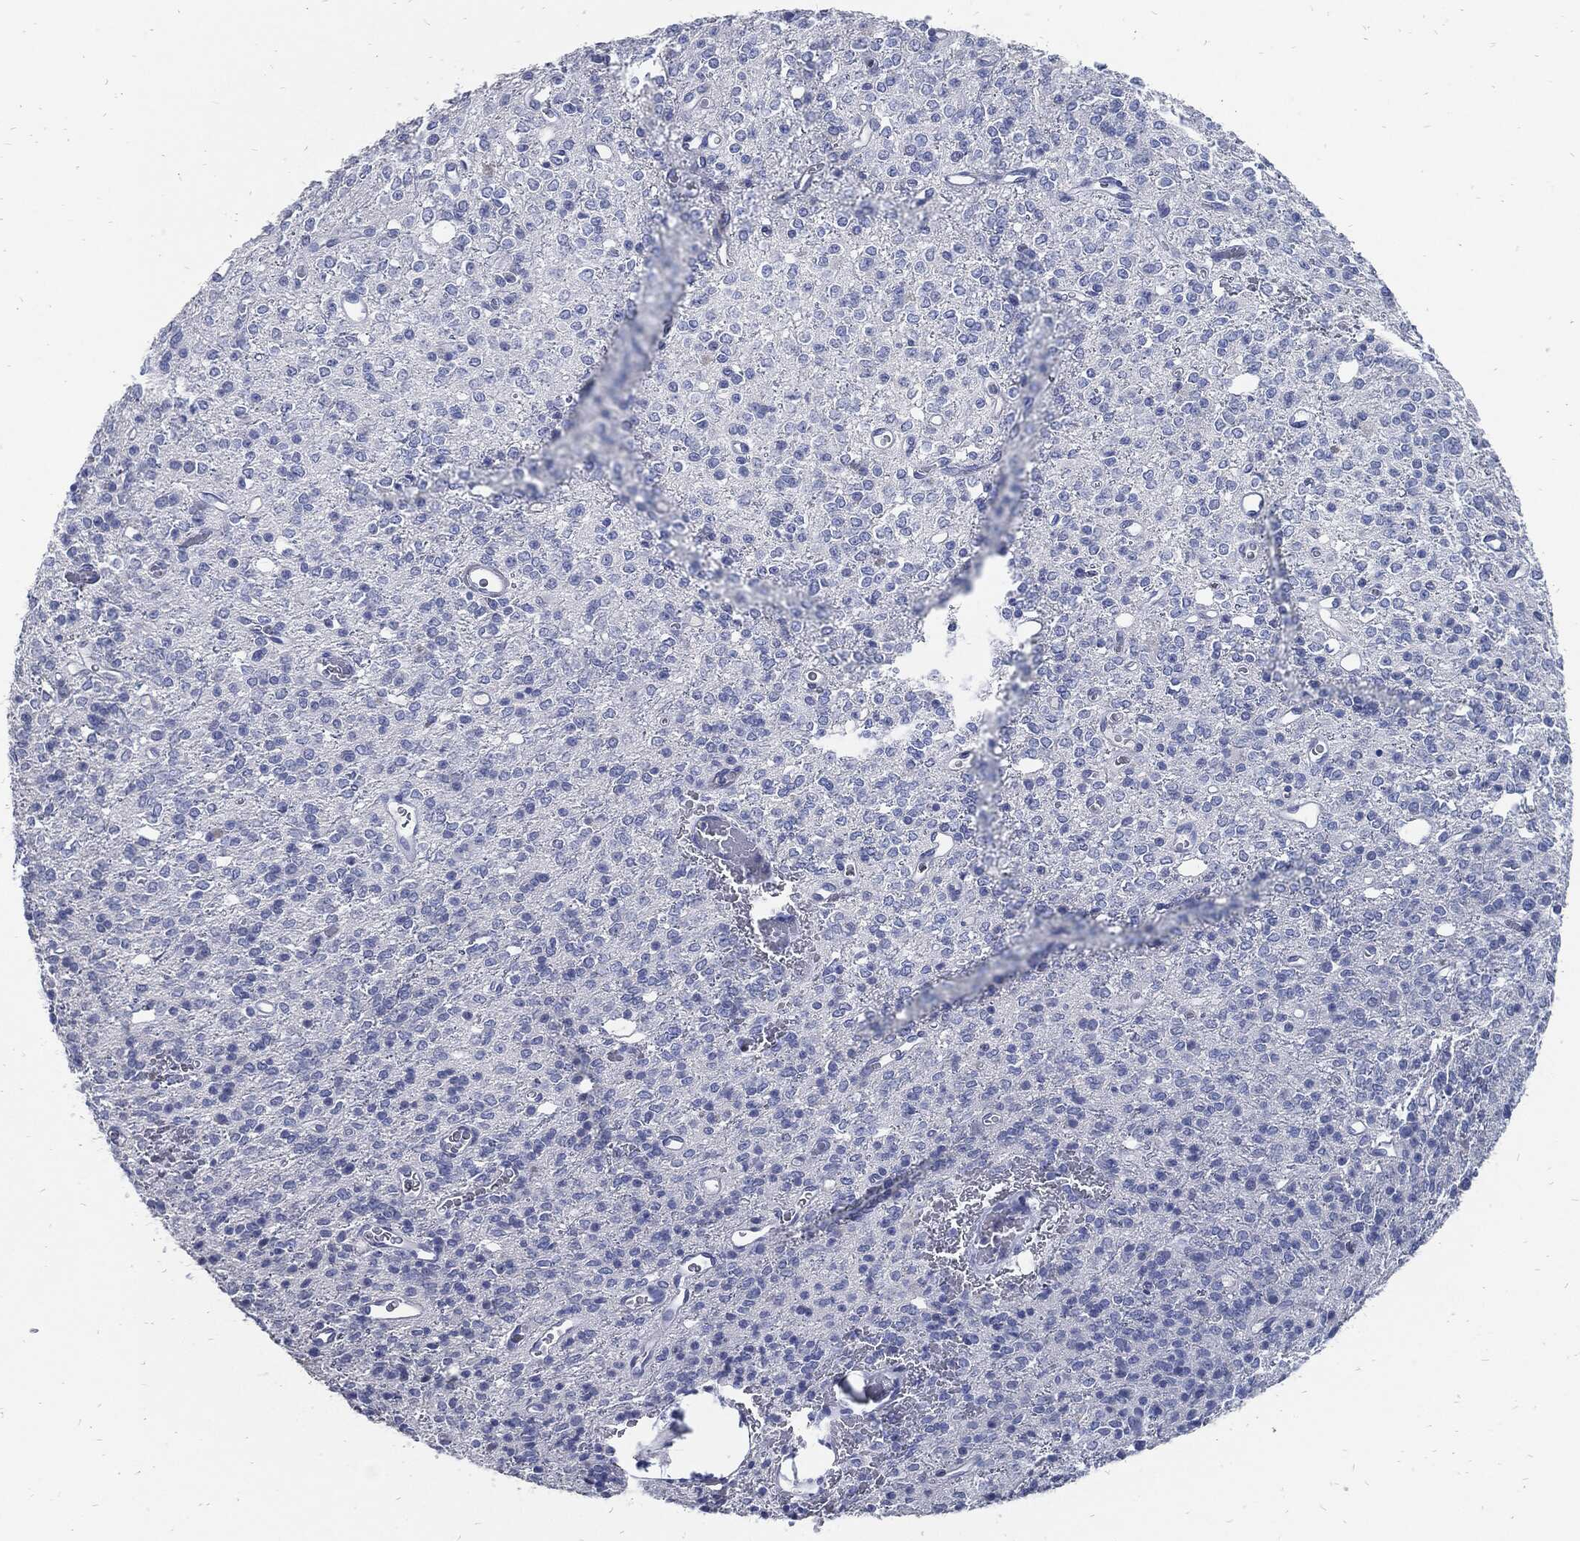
{"staining": {"intensity": "negative", "quantity": "none", "location": "none"}, "tissue": "glioma", "cell_type": "Tumor cells", "image_type": "cancer", "snomed": [{"axis": "morphology", "description": "Glioma, malignant, Low grade"}, {"axis": "topography", "description": "Brain"}], "caption": "An immunohistochemistry micrograph of malignant glioma (low-grade) is shown. There is no staining in tumor cells of malignant glioma (low-grade). Brightfield microscopy of immunohistochemistry (IHC) stained with DAB (brown) and hematoxylin (blue), captured at high magnification.", "gene": "FABP4", "patient": {"sex": "female", "age": 45}}